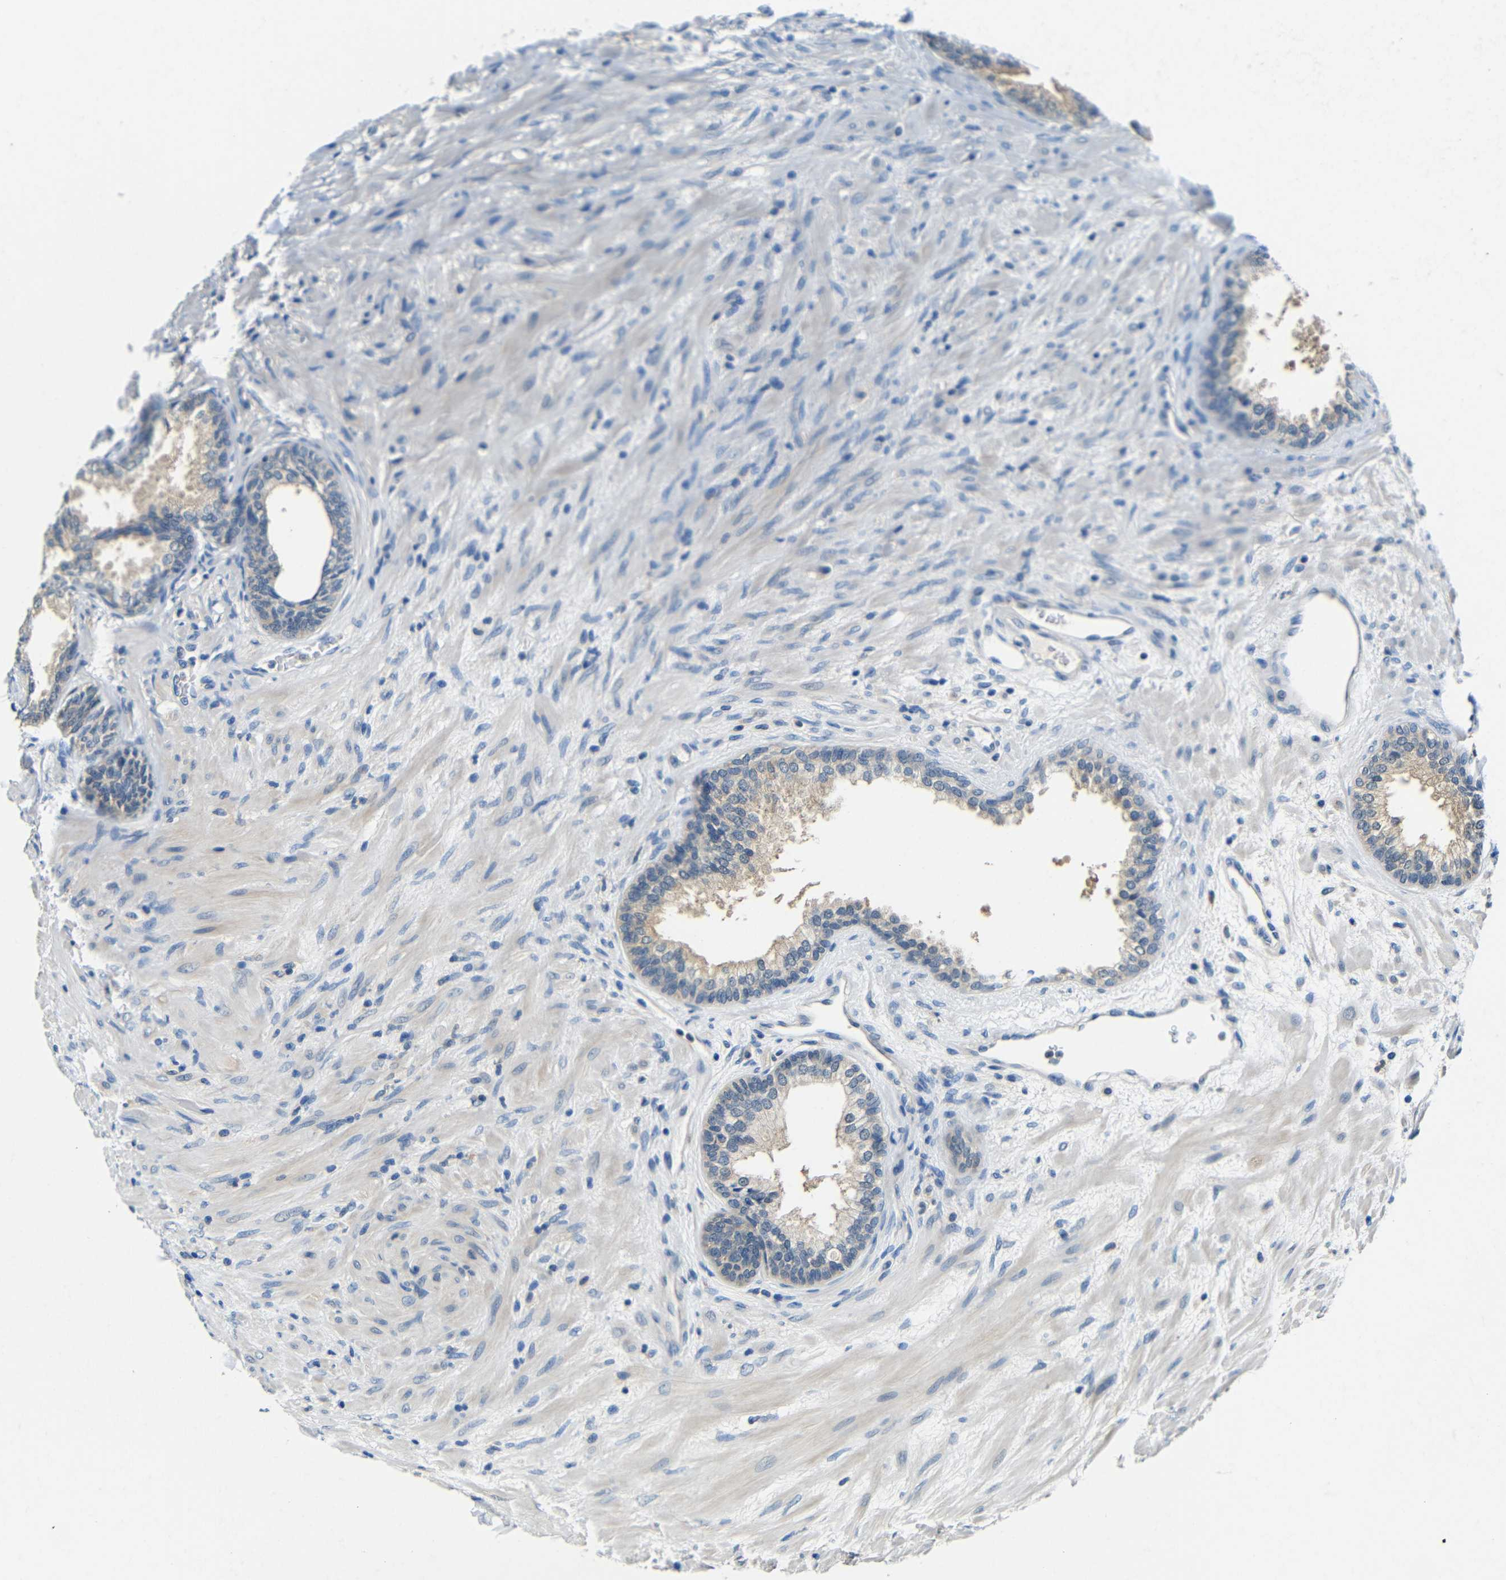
{"staining": {"intensity": "negative", "quantity": "none", "location": "none"}, "tissue": "prostate", "cell_type": "Glandular cells", "image_type": "normal", "snomed": [{"axis": "morphology", "description": "Normal tissue, NOS"}, {"axis": "topography", "description": "Prostate"}], "caption": "DAB immunohistochemical staining of unremarkable human prostate displays no significant staining in glandular cells.", "gene": "ADAP1", "patient": {"sex": "male", "age": 76}}